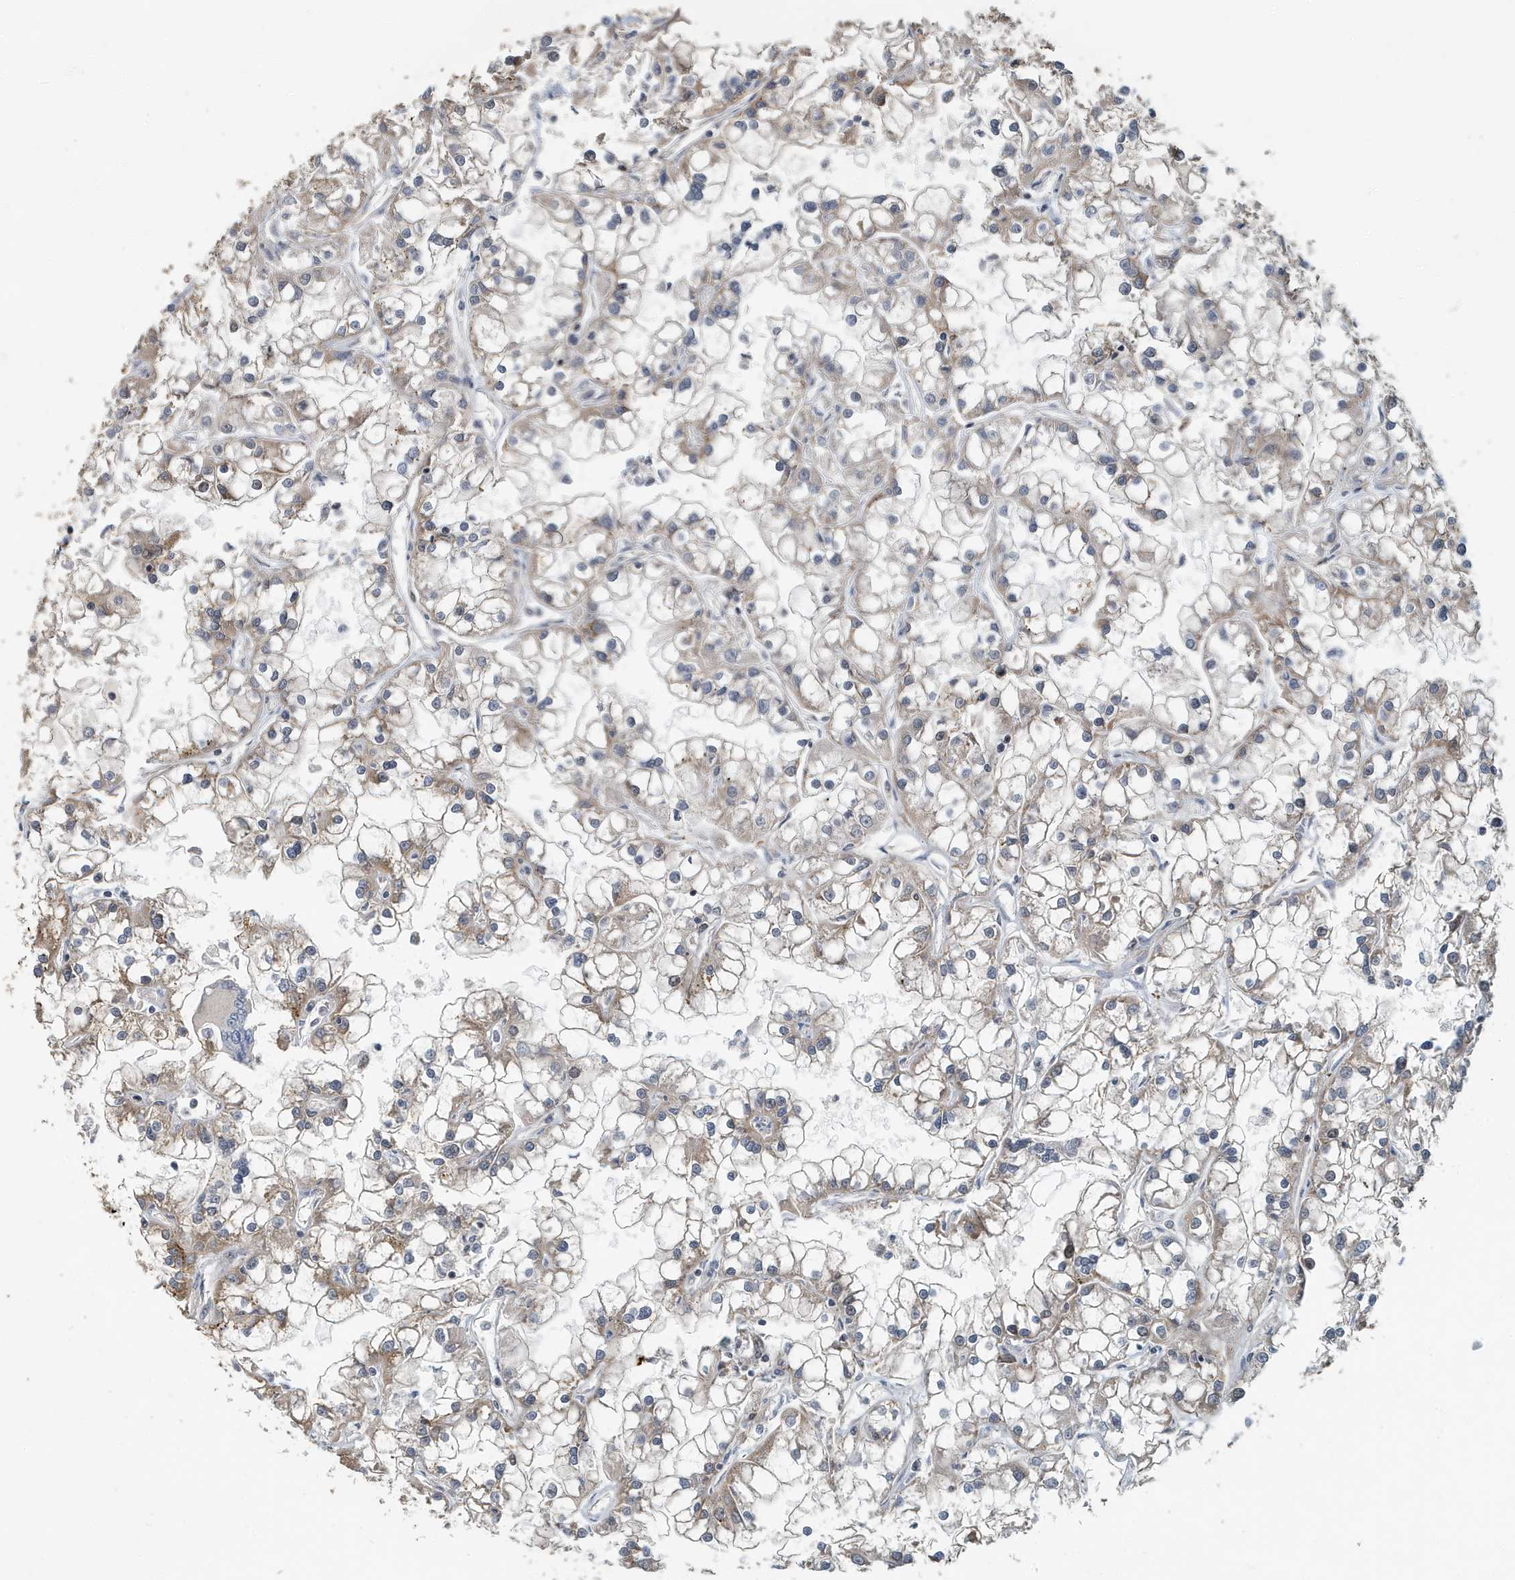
{"staining": {"intensity": "negative", "quantity": "none", "location": "none"}, "tissue": "renal cancer", "cell_type": "Tumor cells", "image_type": "cancer", "snomed": [{"axis": "morphology", "description": "Adenocarcinoma, NOS"}, {"axis": "topography", "description": "Kidney"}], "caption": "The histopathology image demonstrates no significant positivity in tumor cells of renal cancer. (Immunohistochemistry, brightfield microscopy, high magnification).", "gene": "KIF15", "patient": {"sex": "female", "age": 52}}